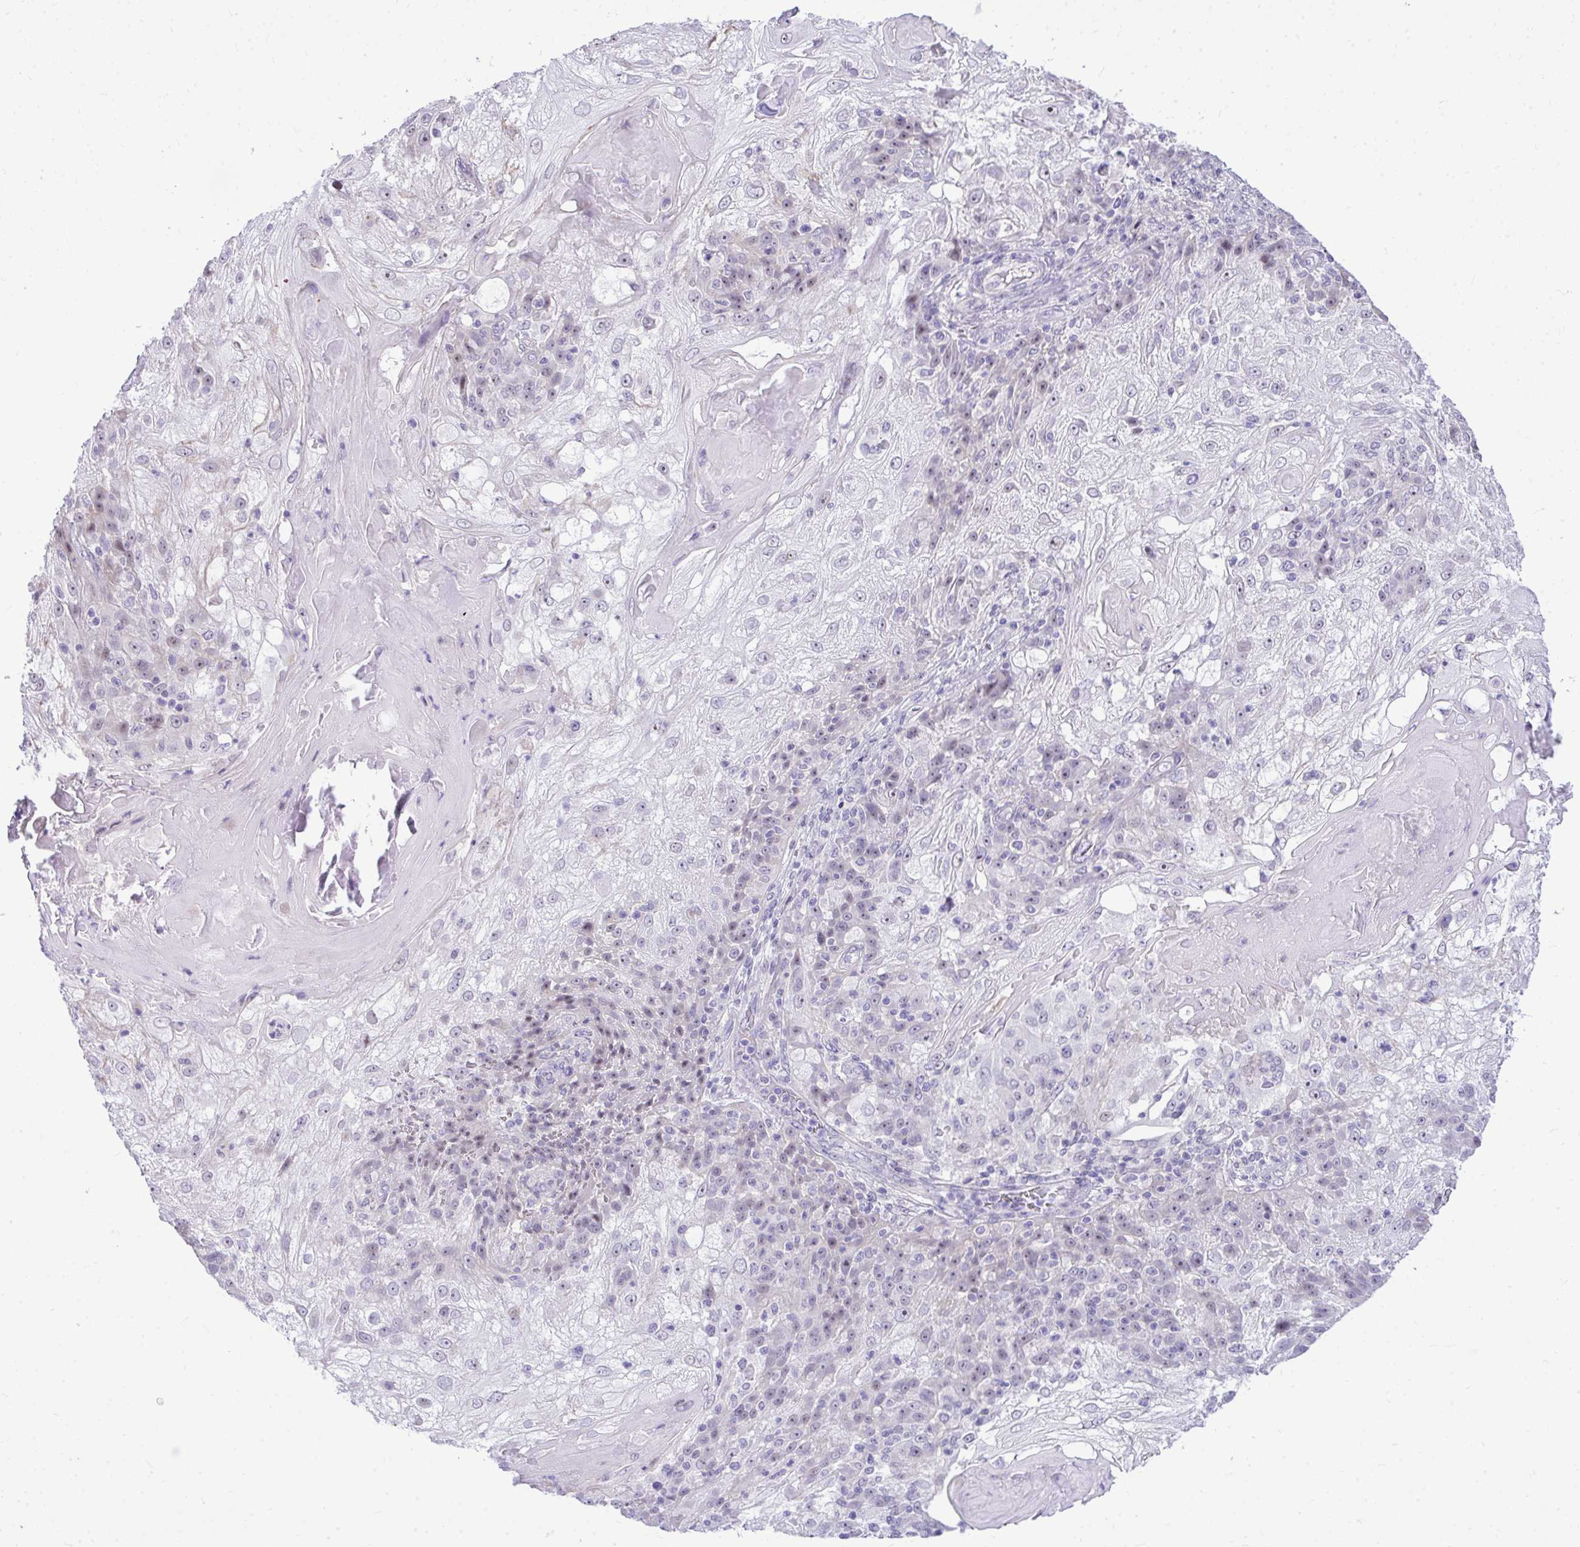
{"staining": {"intensity": "negative", "quantity": "none", "location": "none"}, "tissue": "skin cancer", "cell_type": "Tumor cells", "image_type": "cancer", "snomed": [{"axis": "morphology", "description": "Normal tissue, NOS"}, {"axis": "morphology", "description": "Squamous cell carcinoma, NOS"}, {"axis": "topography", "description": "Skin"}], "caption": "The photomicrograph reveals no staining of tumor cells in skin squamous cell carcinoma.", "gene": "EID3", "patient": {"sex": "female", "age": 83}}